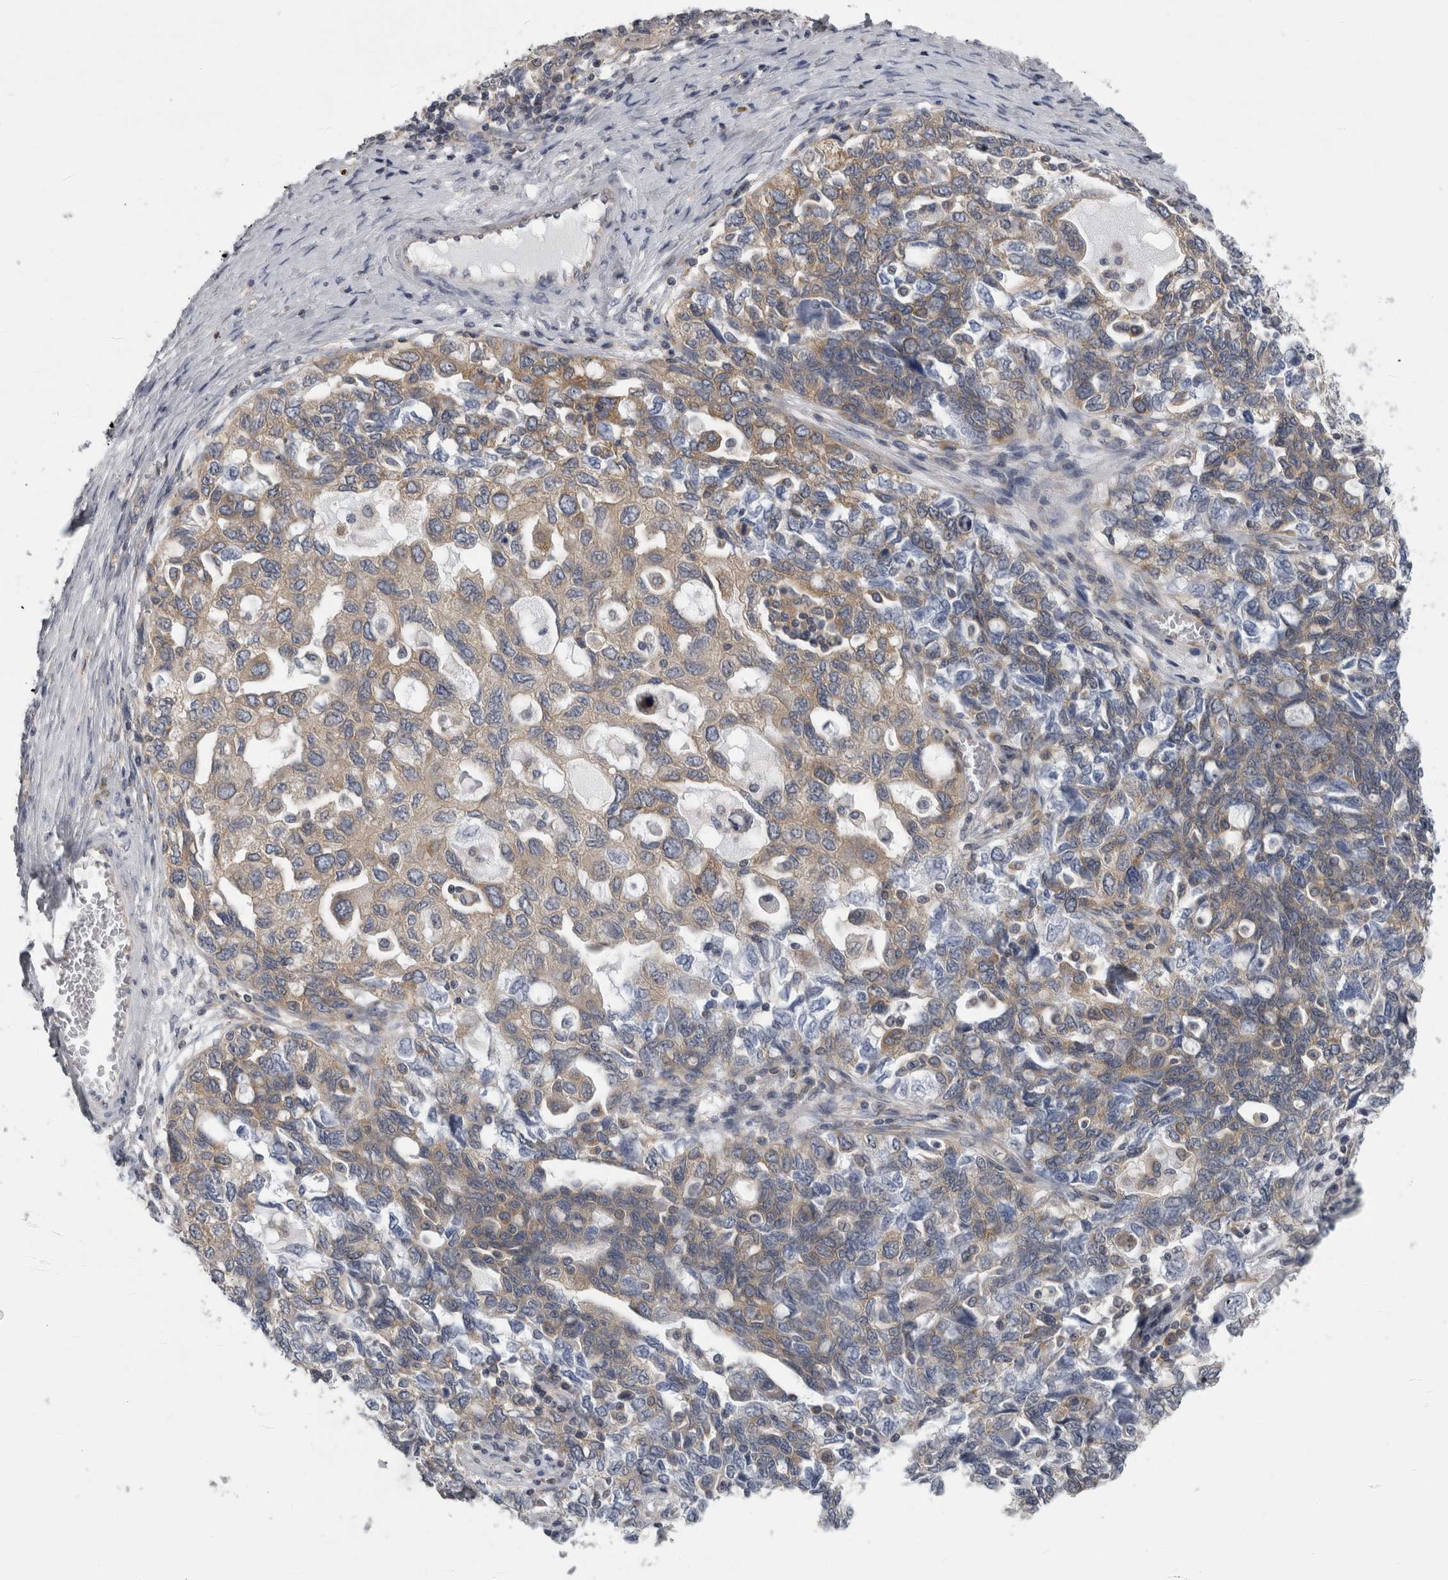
{"staining": {"intensity": "moderate", "quantity": ">75%", "location": "cytoplasmic/membranous"}, "tissue": "ovarian cancer", "cell_type": "Tumor cells", "image_type": "cancer", "snomed": [{"axis": "morphology", "description": "Carcinoma, NOS"}, {"axis": "morphology", "description": "Cystadenocarcinoma, serous, NOS"}, {"axis": "topography", "description": "Ovary"}], "caption": "Ovarian cancer (carcinoma) was stained to show a protein in brown. There is medium levels of moderate cytoplasmic/membranous positivity in about >75% of tumor cells.", "gene": "PRRC2C", "patient": {"sex": "female", "age": 69}}